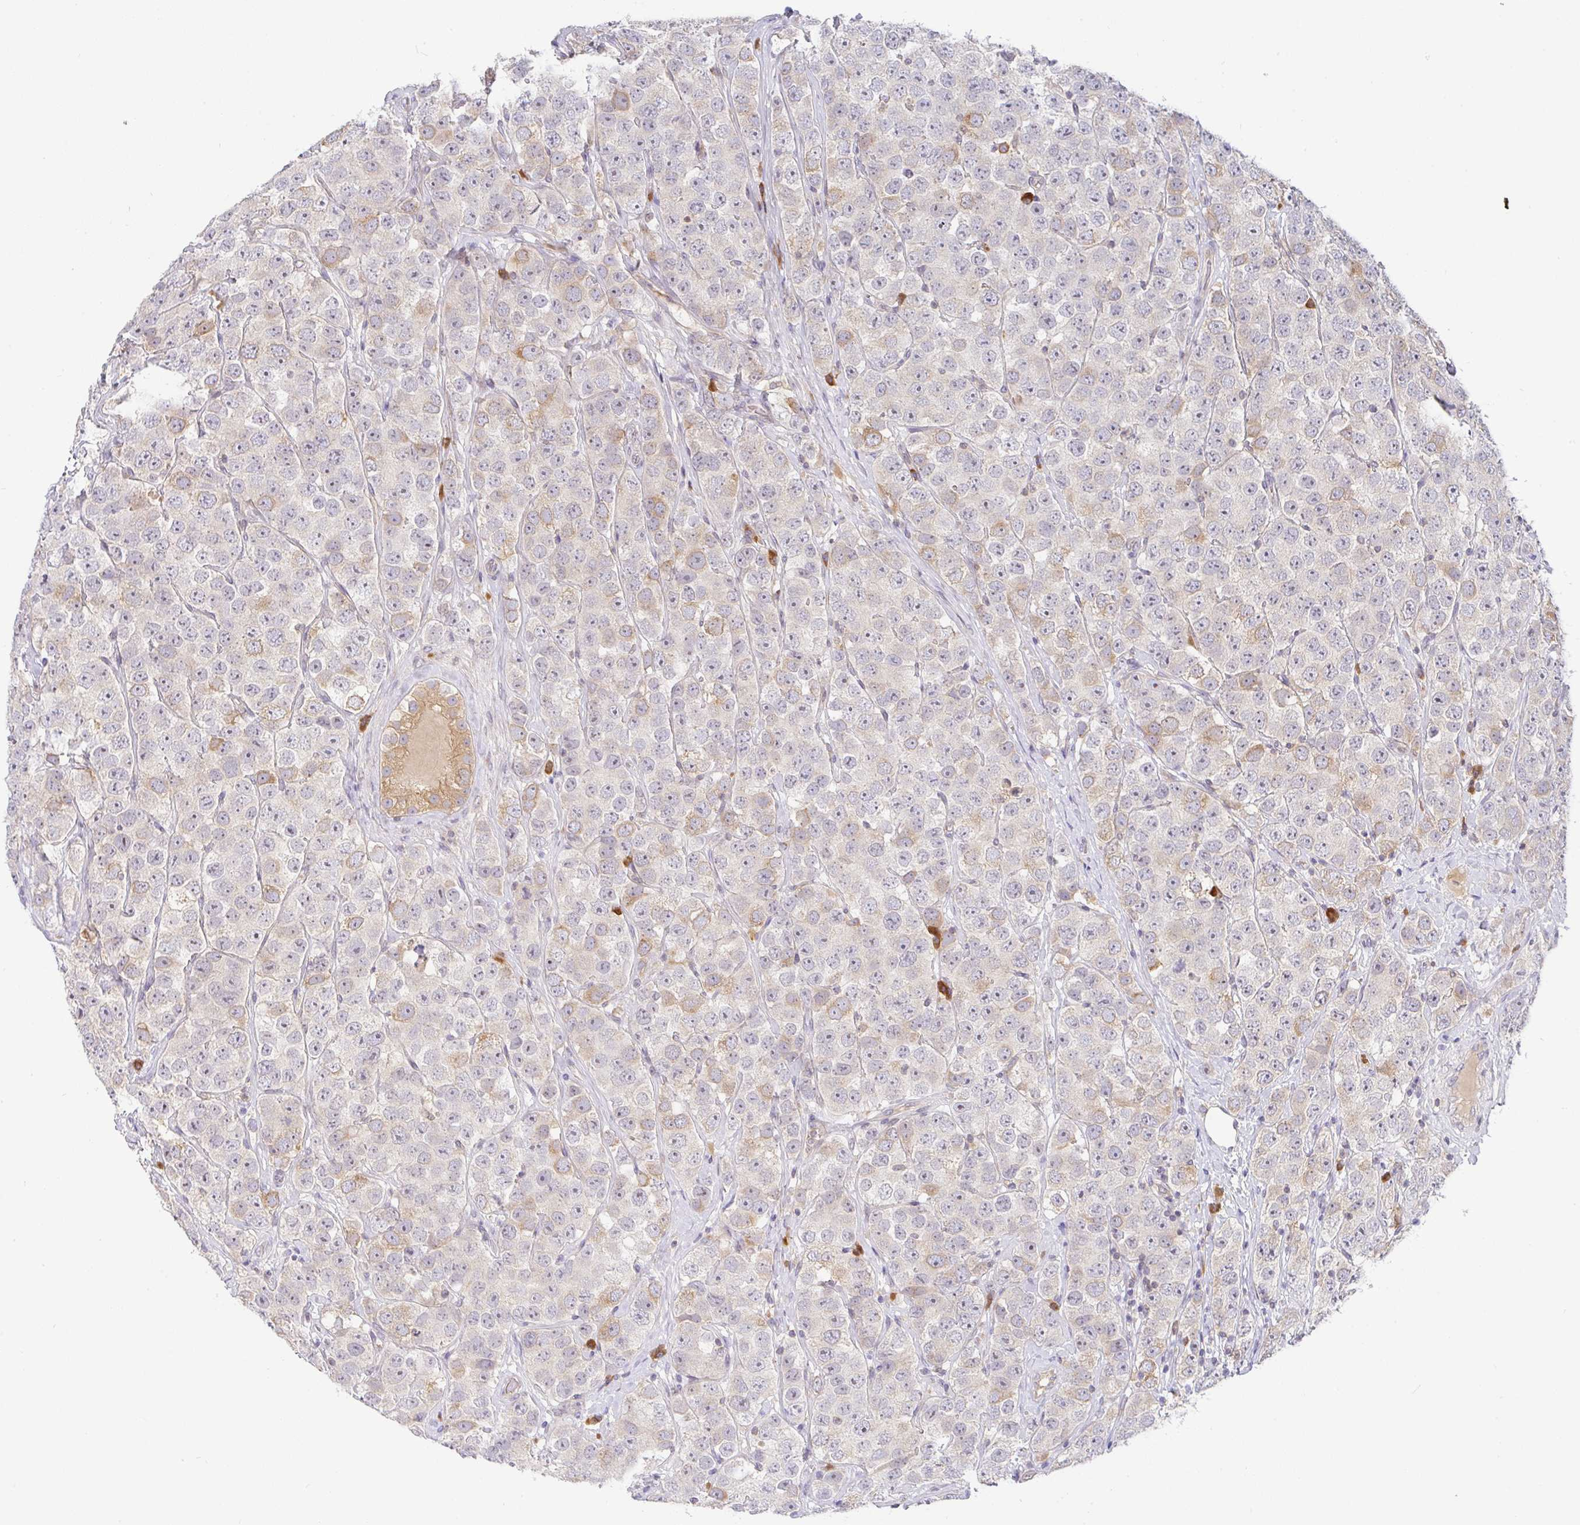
{"staining": {"intensity": "weak", "quantity": "<25%", "location": "cytoplasmic/membranous"}, "tissue": "testis cancer", "cell_type": "Tumor cells", "image_type": "cancer", "snomed": [{"axis": "morphology", "description": "Seminoma, NOS"}, {"axis": "topography", "description": "Testis"}], "caption": "Immunohistochemical staining of testis seminoma exhibits no significant staining in tumor cells. The staining is performed using DAB brown chromogen with nuclei counter-stained in using hematoxylin.", "gene": "DERL2", "patient": {"sex": "male", "age": 28}}